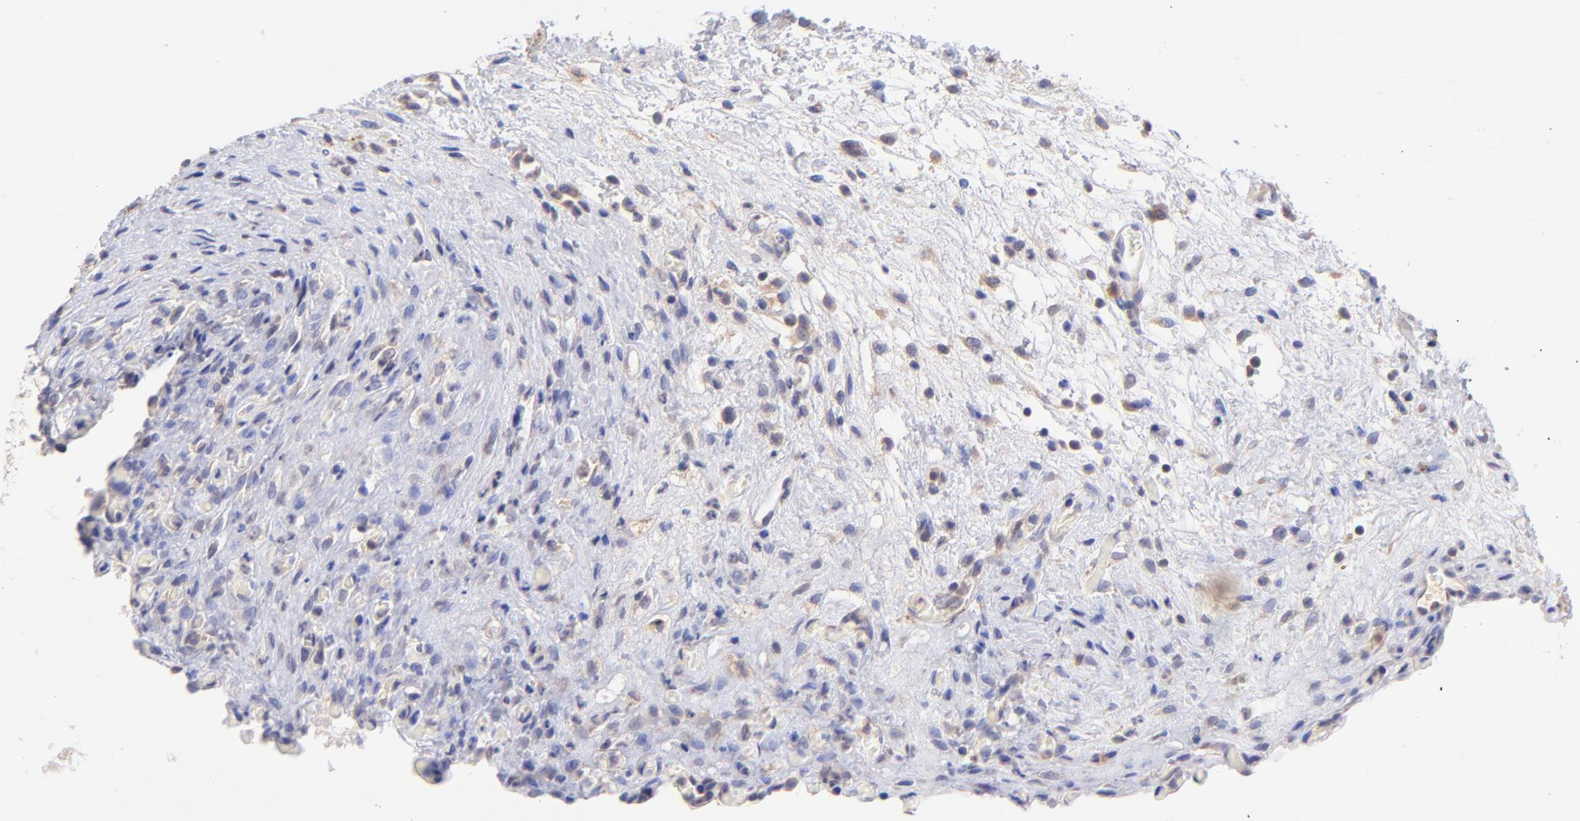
{"staining": {"intensity": "moderate", "quantity": ">75%", "location": "cytoplasmic/membranous"}, "tissue": "urinary bladder", "cell_type": "Urothelial cells", "image_type": "normal", "snomed": [{"axis": "morphology", "description": "Normal tissue, NOS"}, {"axis": "morphology", "description": "Dysplasia, NOS"}, {"axis": "topography", "description": "Urinary bladder"}], "caption": "Benign urinary bladder demonstrates moderate cytoplasmic/membranous staining in approximately >75% of urothelial cells, visualized by immunohistochemistry. (Stains: DAB in brown, nuclei in blue, Microscopy: brightfield microscopy at high magnification).", "gene": "RPL11", "patient": {"sex": "male", "age": 35}}